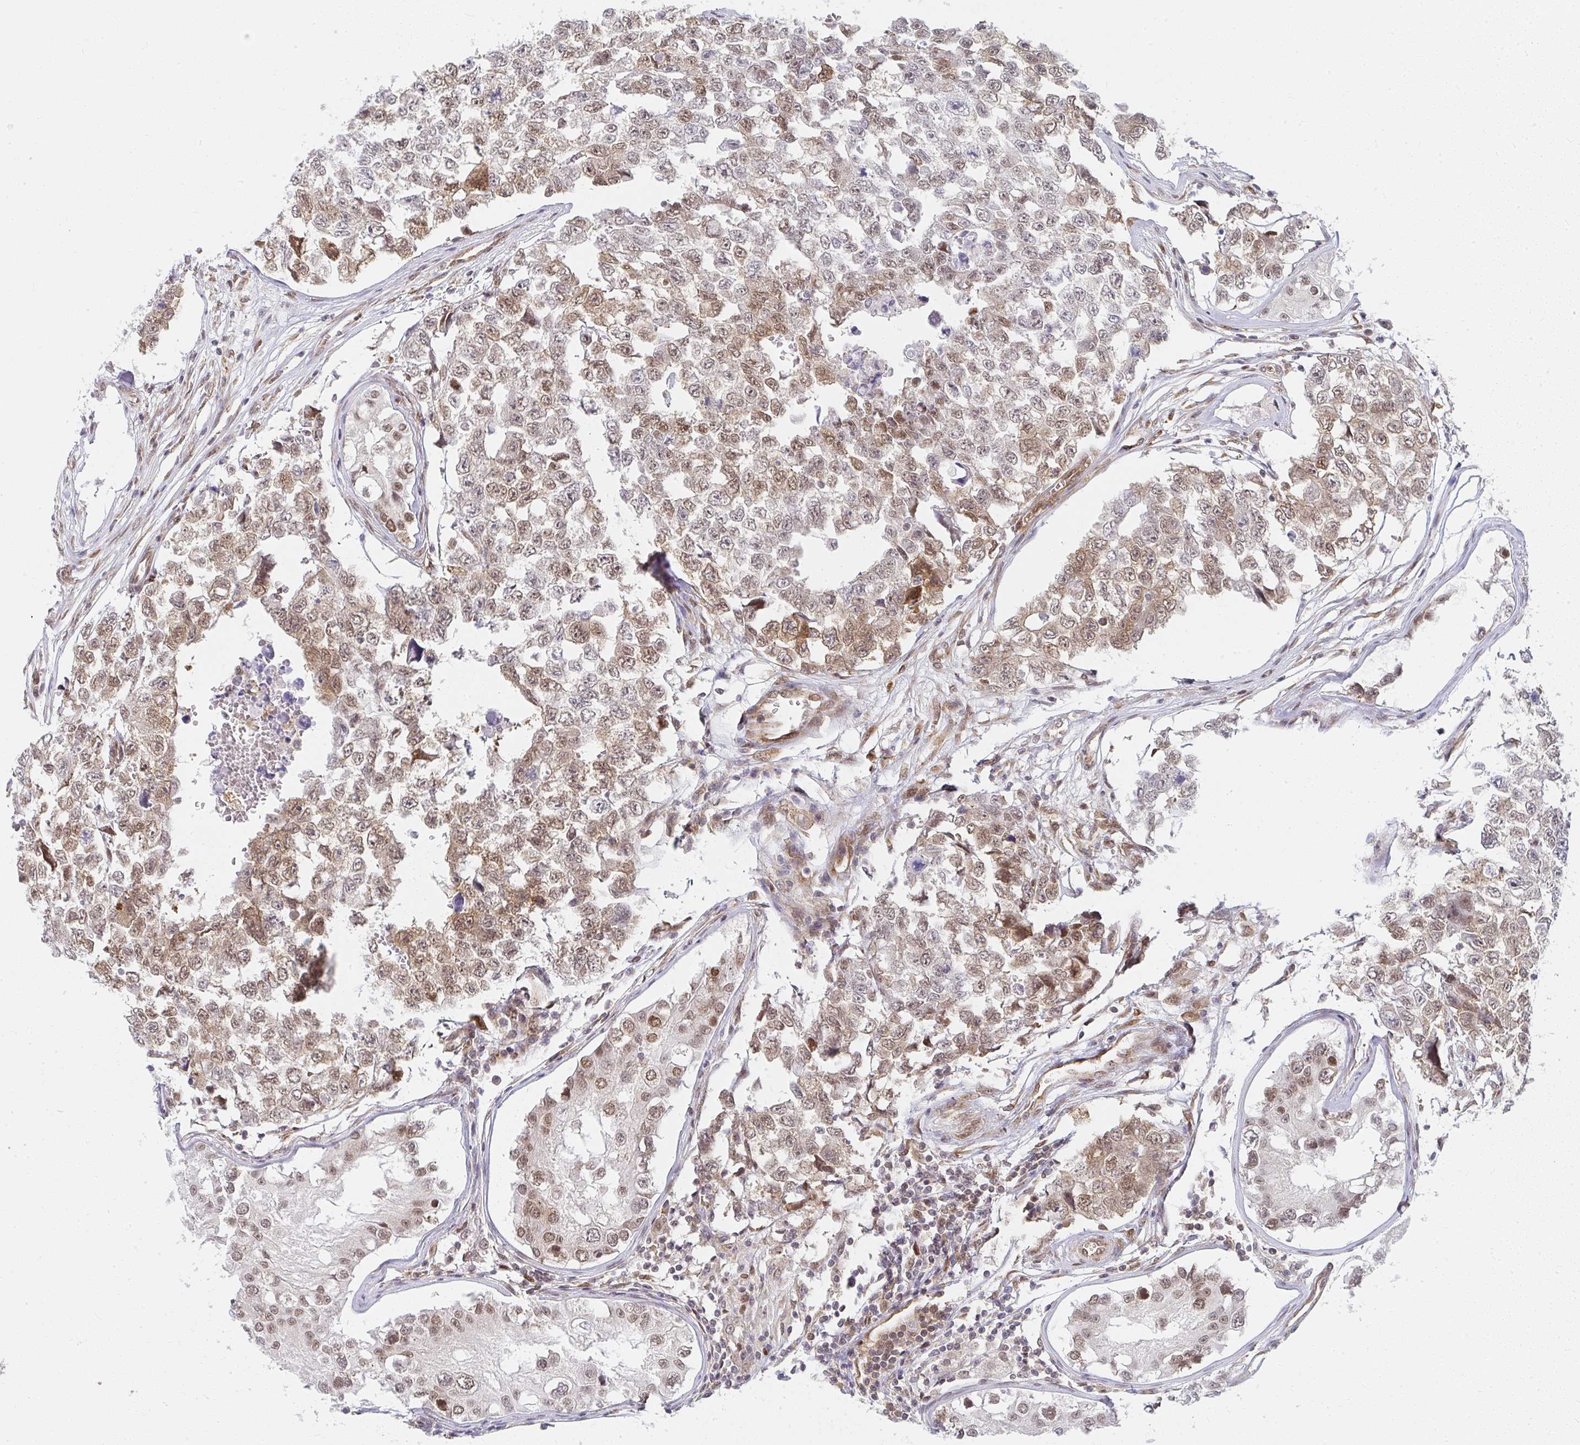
{"staining": {"intensity": "moderate", "quantity": "25%-75%", "location": "nuclear"}, "tissue": "testis cancer", "cell_type": "Tumor cells", "image_type": "cancer", "snomed": [{"axis": "morphology", "description": "Carcinoma, Embryonal, NOS"}, {"axis": "topography", "description": "Testis"}], "caption": "Protein analysis of embryonal carcinoma (testis) tissue reveals moderate nuclear staining in approximately 25%-75% of tumor cells.", "gene": "SYNCRIP", "patient": {"sex": "male", "age": 18}}